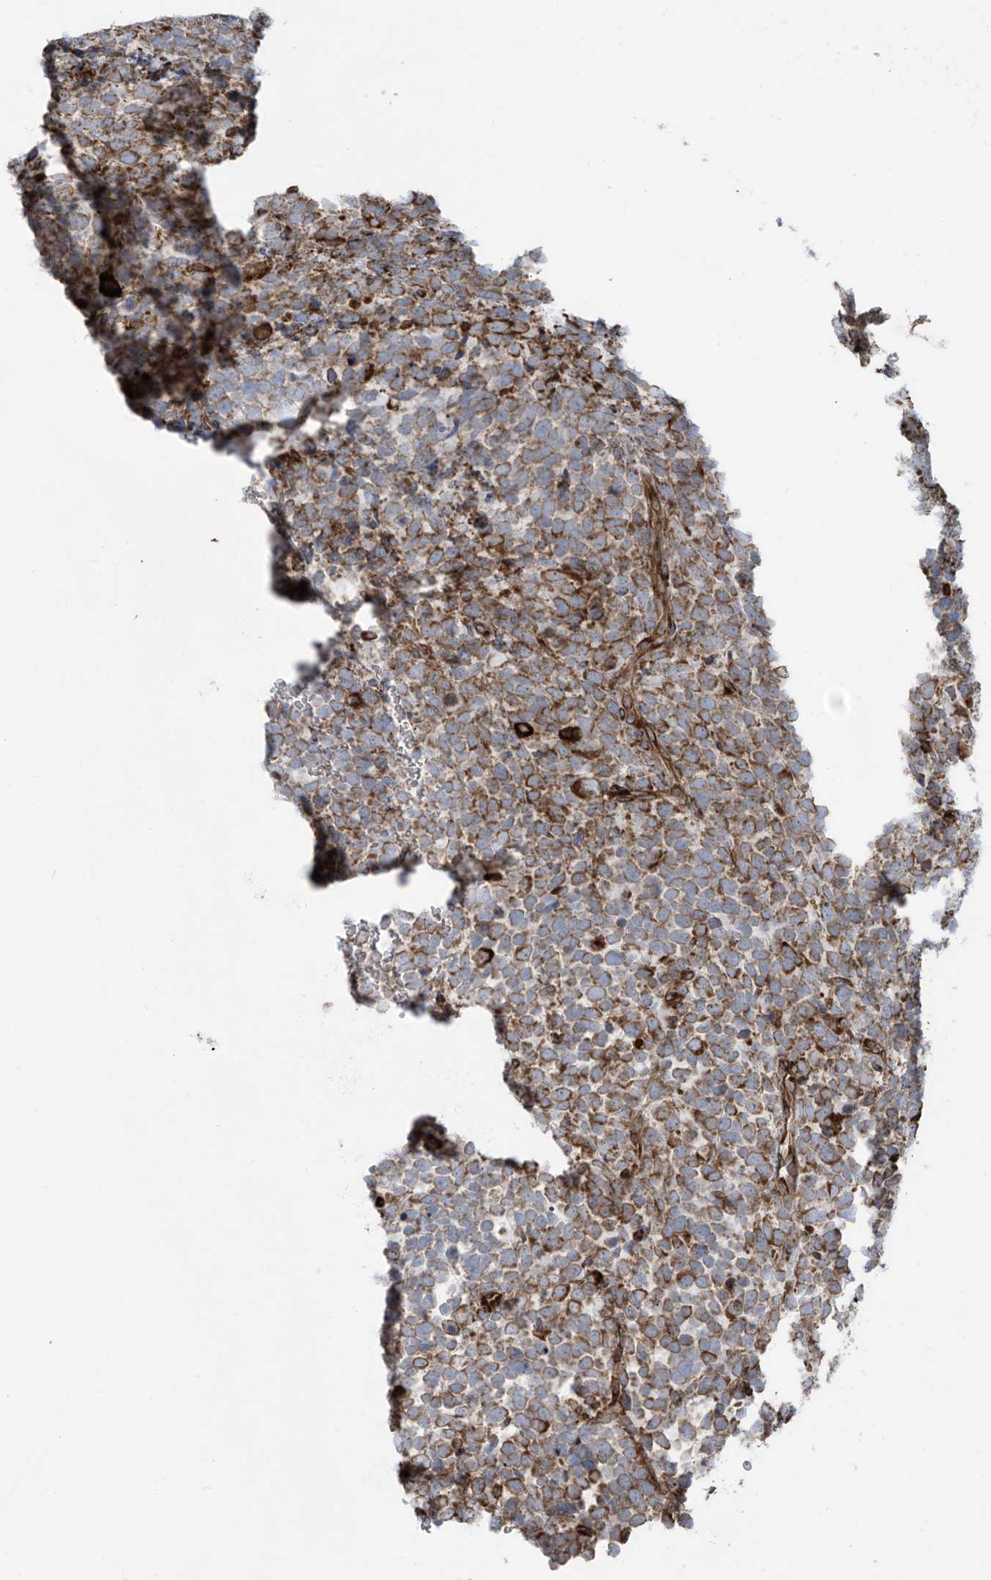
{"staining": {"intensity": "moderate", "quantity": ">75%", "location": "cytoplasmic/membranous"}, "tissue": "urothelial cancer", "cell_type": "Tumor cells", "image_type": "cancer", "snomed": [{"axis": "morphology", "description": "Urothelial carcinoma, High grade"}, {"axis": "topography", "description": "Urinary bladder"}], "caption": "Immunohistochemistry image of neoplastic tissue: human urothelial carcinoma (high-grade) stained using IHC displays medium levels of moderate protein expression localized specifically in the cytoplasmic/membranous of tumor cells, appearing as a cytoplasmic/membranous brown color.", "gene": "MX1", "patient": {"sex": "female", "age": 82}}